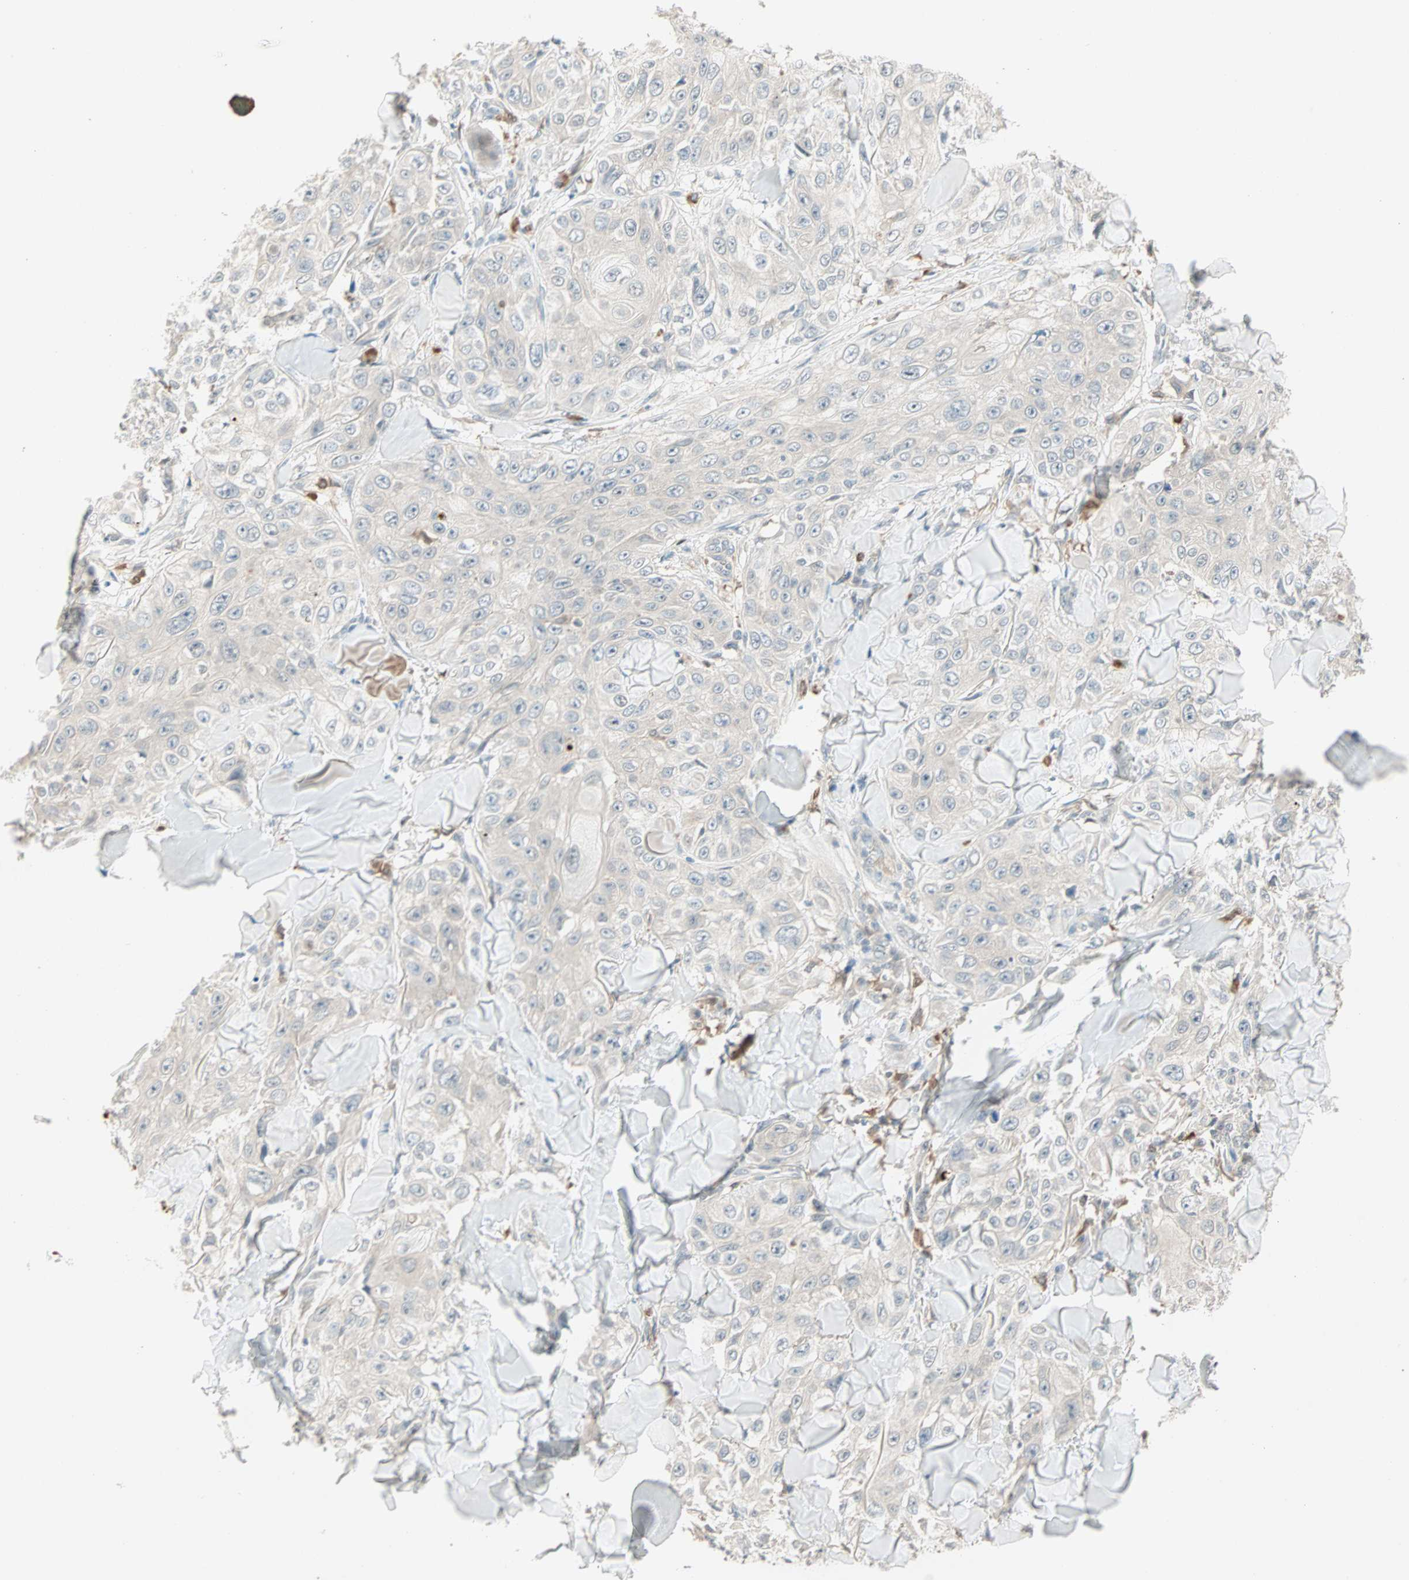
{"staining": {"intensity": "negative", "quantity": "none", "location": "none"}, "tissue": "skin cancer", "cell_type": "Tumor cells", "image_type": "cancer", "snomed": [{"axis": "morphology", "description": "Squamous cell carcinoma, NOS"}, {"axis": "topography", "description": "Skin"}], "caption": "A photomicrograph of human skin squamous cell carcinoma is negative for staining in tumor cells.", "gene": "RTL6", "patient": {"sex": "male", "age": 86}}